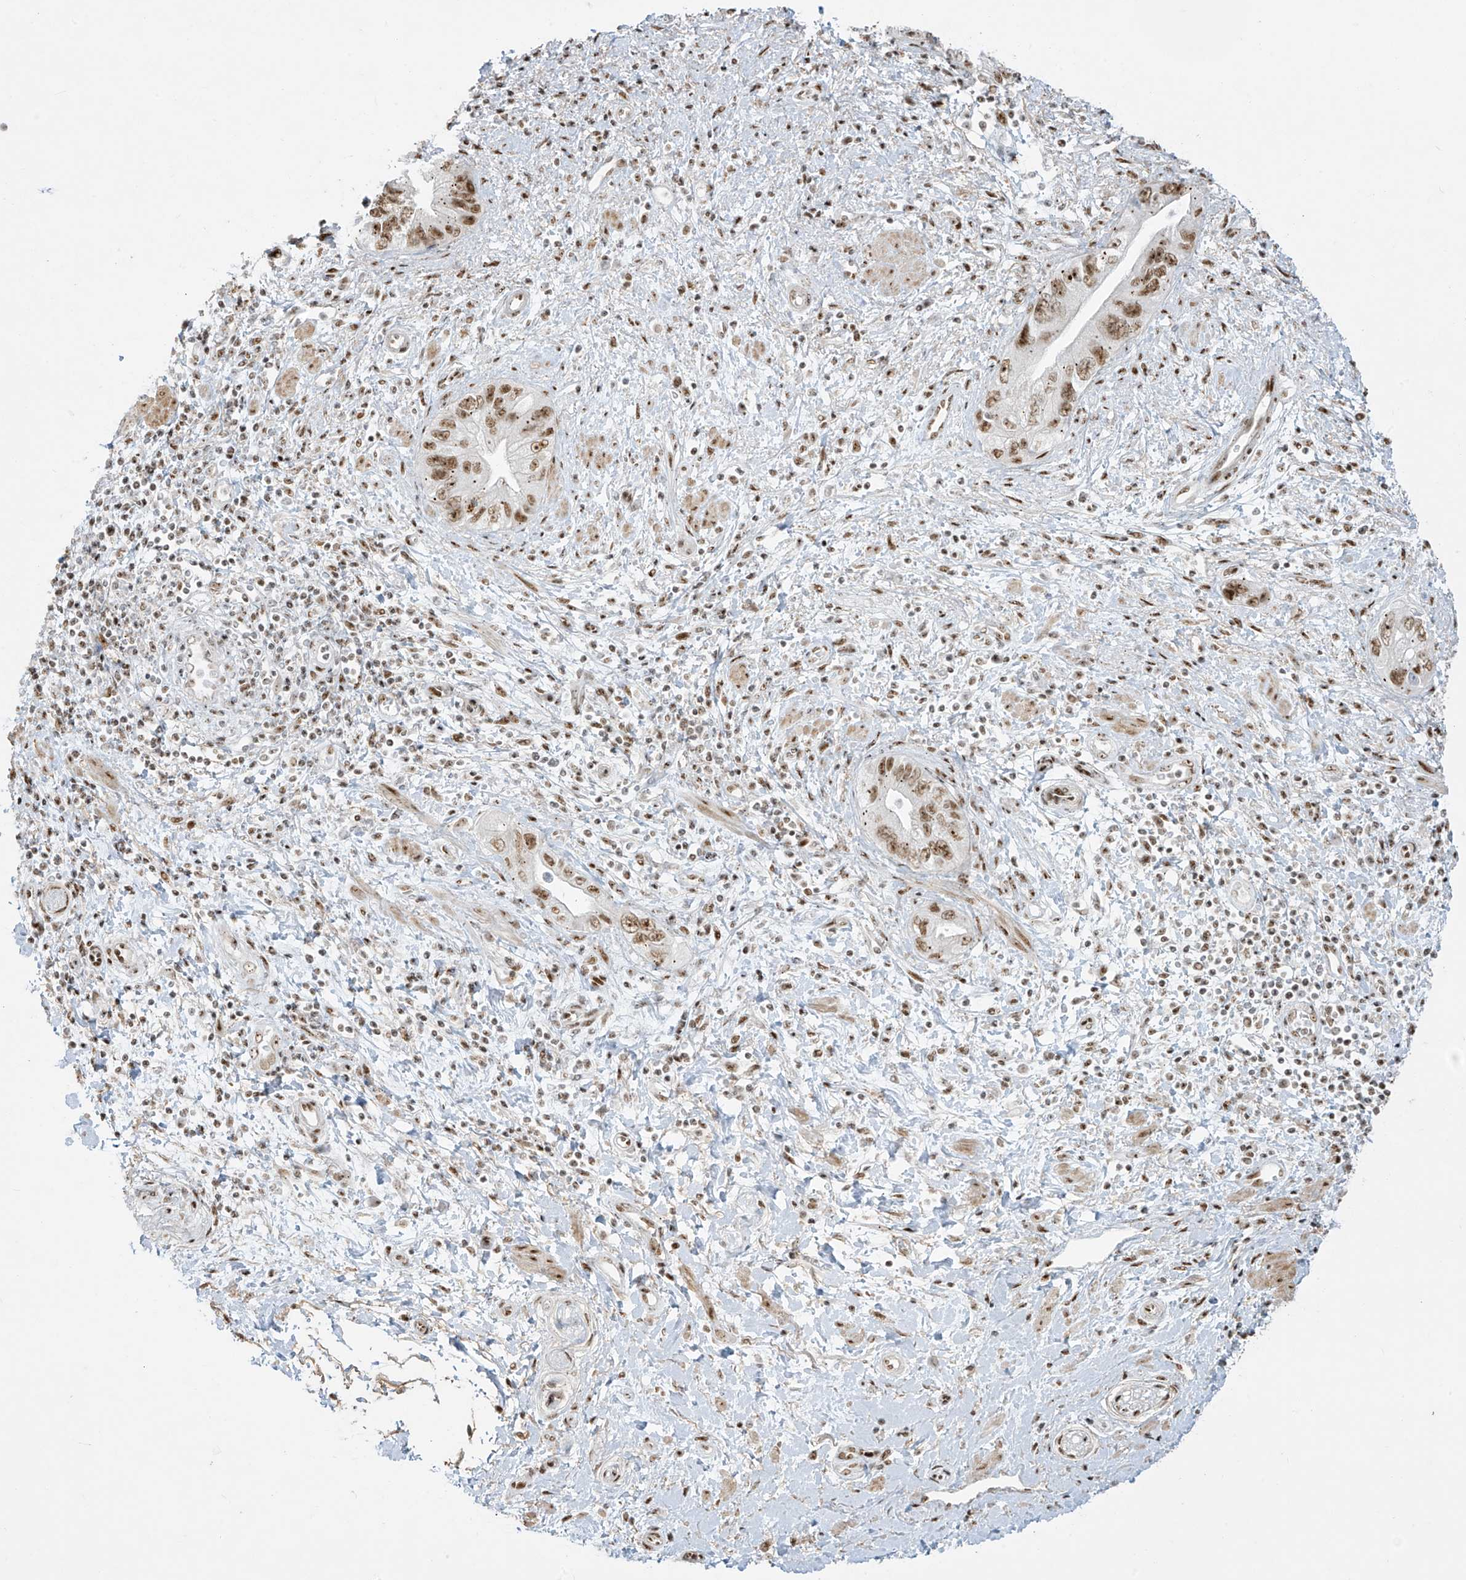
{"staining": {"intensity": "moderate", "quantity": ">75%", "location": "nuclear"}, "tissue": "pancreatic cancer", "cell_type": "Tumor cells", "image_type": "cancer", "snomed": [{"axis": "morphology", "description": "Adenocarcinoma, NOS"}, {"axis": "topography", "description": "Pancreas"}], "caption": "About >75% of tumor cells in human pancreatic adenocarcinoma exhibit moderate nuclear protein positivity as visualized by brown immunohistochemical staining.", "gene": "MS4A6A", "patient": {"sex": "female", "age": 73}}